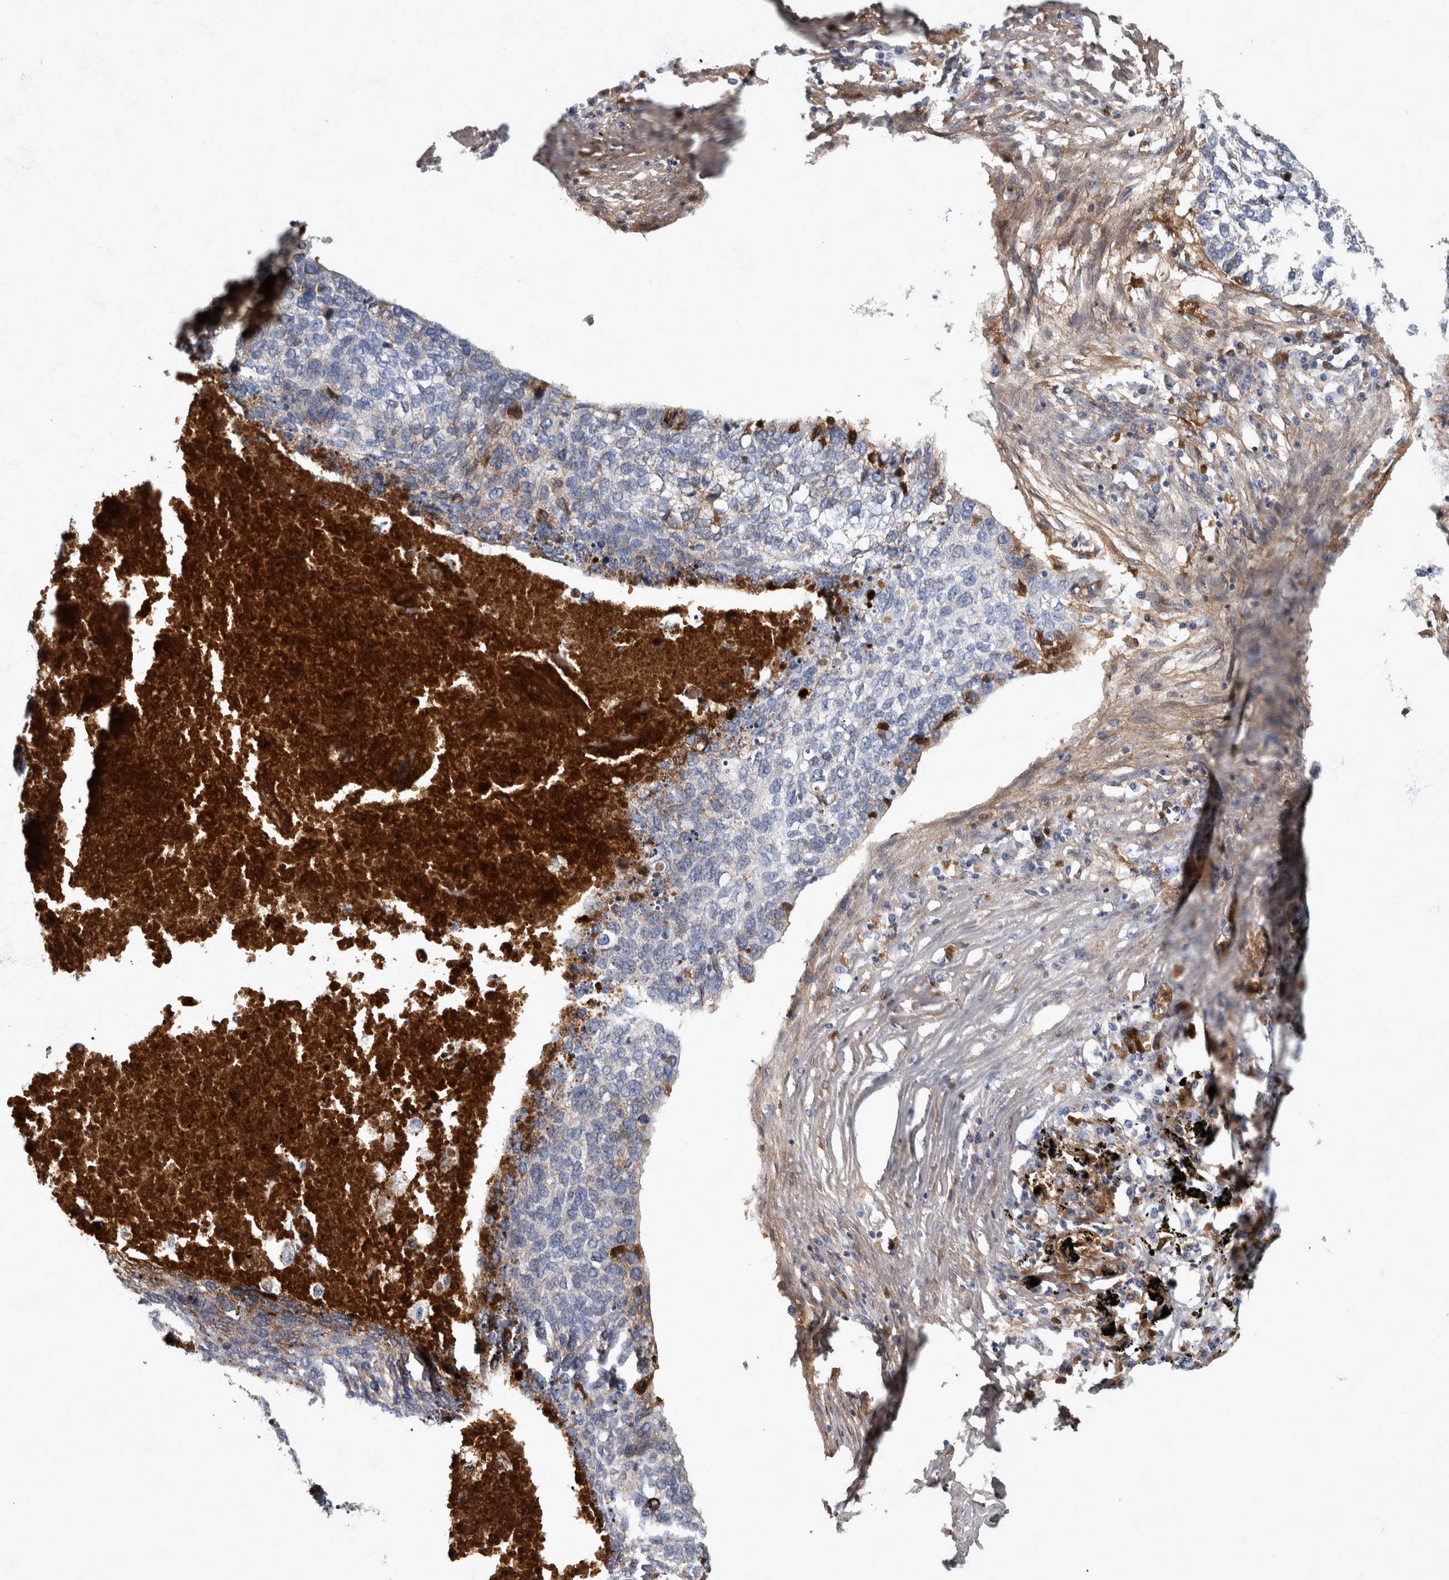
{"staining": {"intensity": "weak", "quantity": "<25%", "location": "cytoplasmic/membranous"}, "tissue": "lung cancer", "cell_type": "Tumor cells", "image_type": "cancer", "snomed": [{"axis": "morphology", "description": "Squamous cell carcinoma, NOS"}, {"axis": "topography", "description": "Lung"}], "caption": "This is a histopathology image of IHC staining of squamous cell carcinoma (lung), which shows no staining in tumor cells. The staining is performed using DAB brown chromogen with nuclei counter-stained in using hematoxylin.", "gene": "DSG2", "patient": {"sex": "female", "age": 63}}